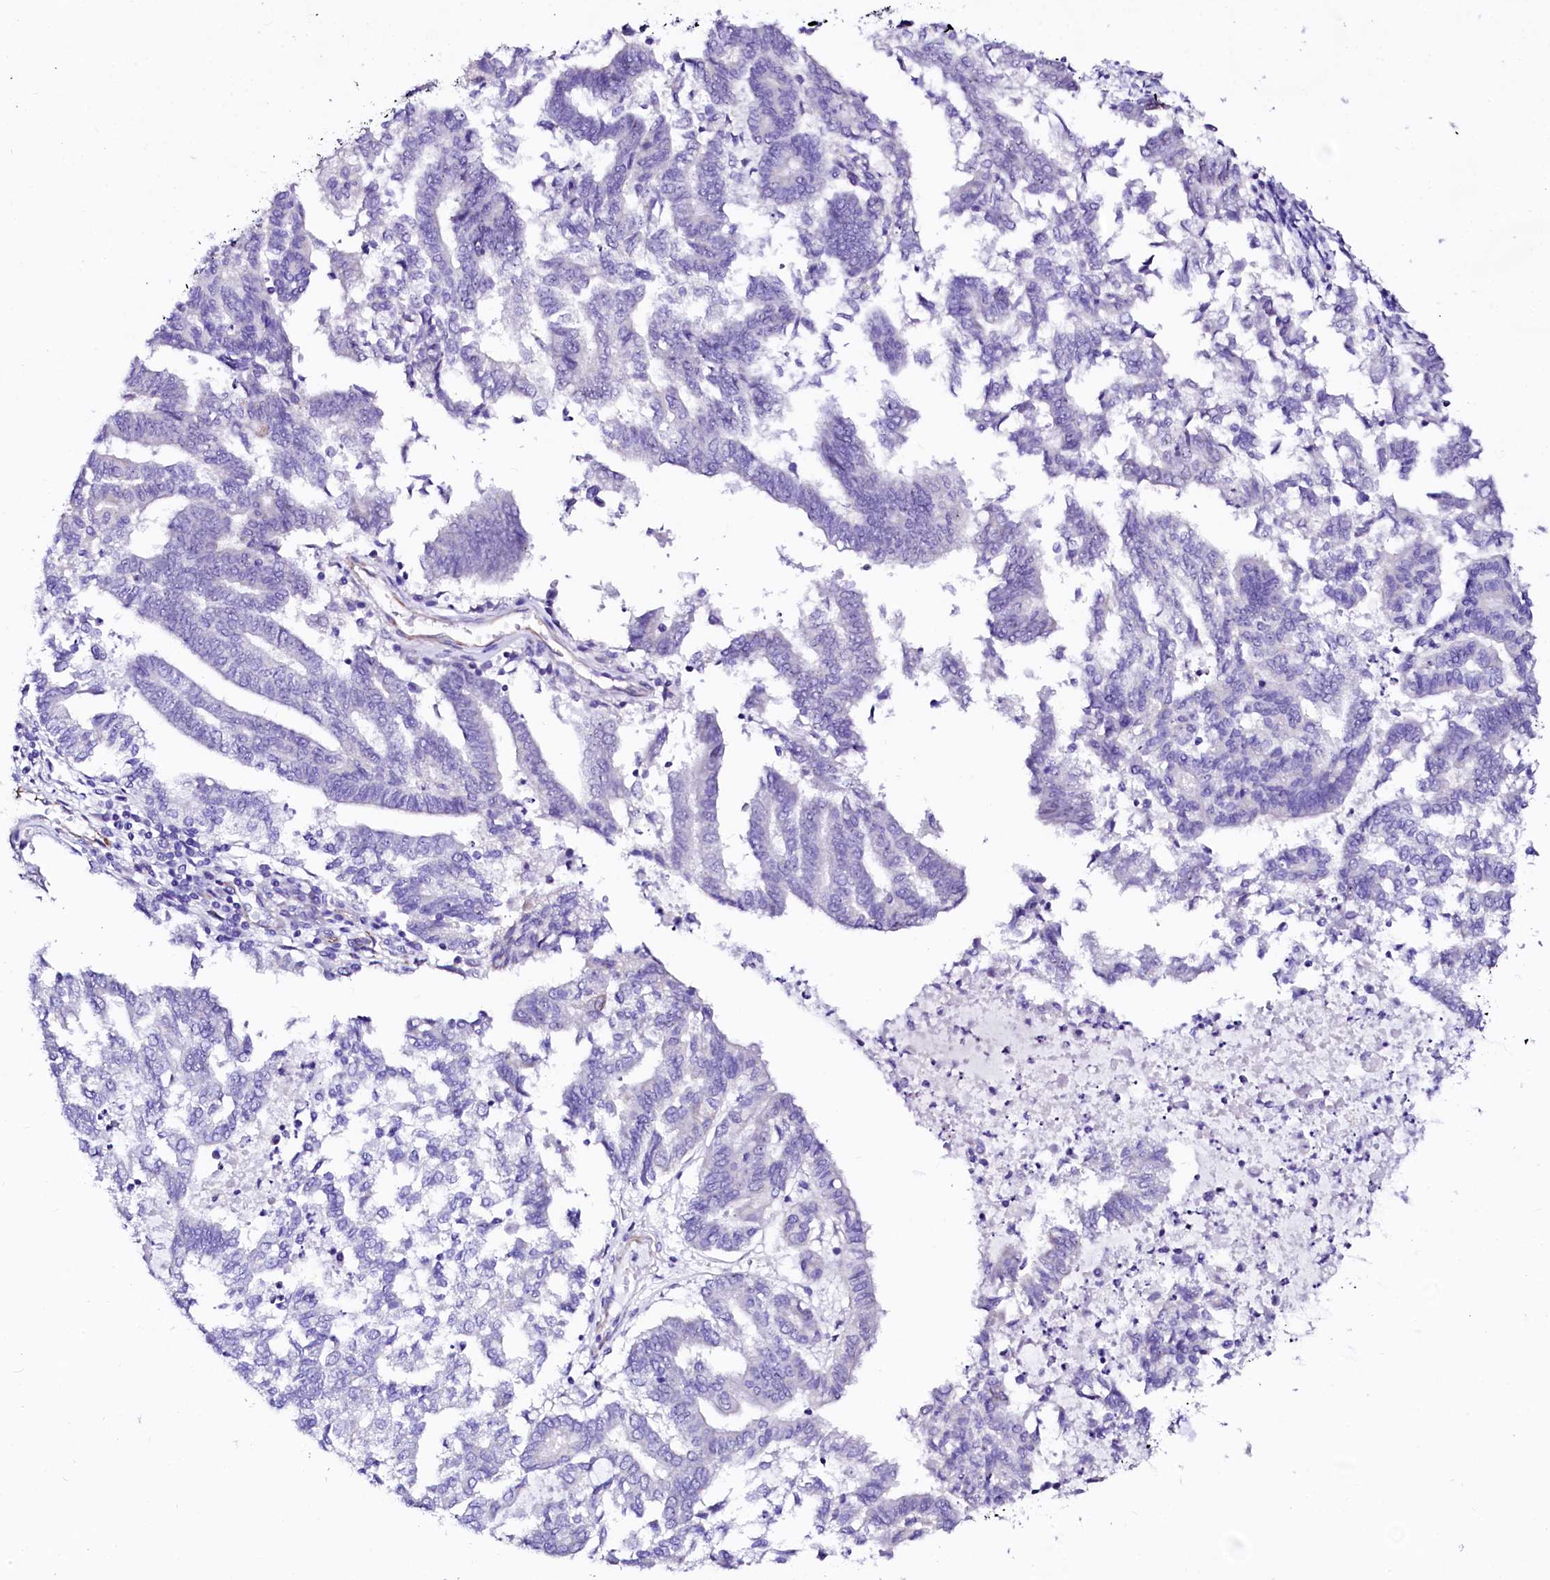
{"staining": {"intensity": "negative", "quantity": "none", "location": "none"}, "tissue": "endometrial cancer", "cell_type": "Tumor cells", "image_type": "cancer", "snomed": [{"axis": "morphology", "description": "Adenocarcinoma, NOS"}, {"axis": "topography", "description": "Endometrium"}], "caption": "This is a photomicrograph of IHC staining of endometrial cancer (adenocarcinoma), which shows no expression in tumor cells.", "gene": "SFR1", "patient": {"sex": "female", "age": 79}}